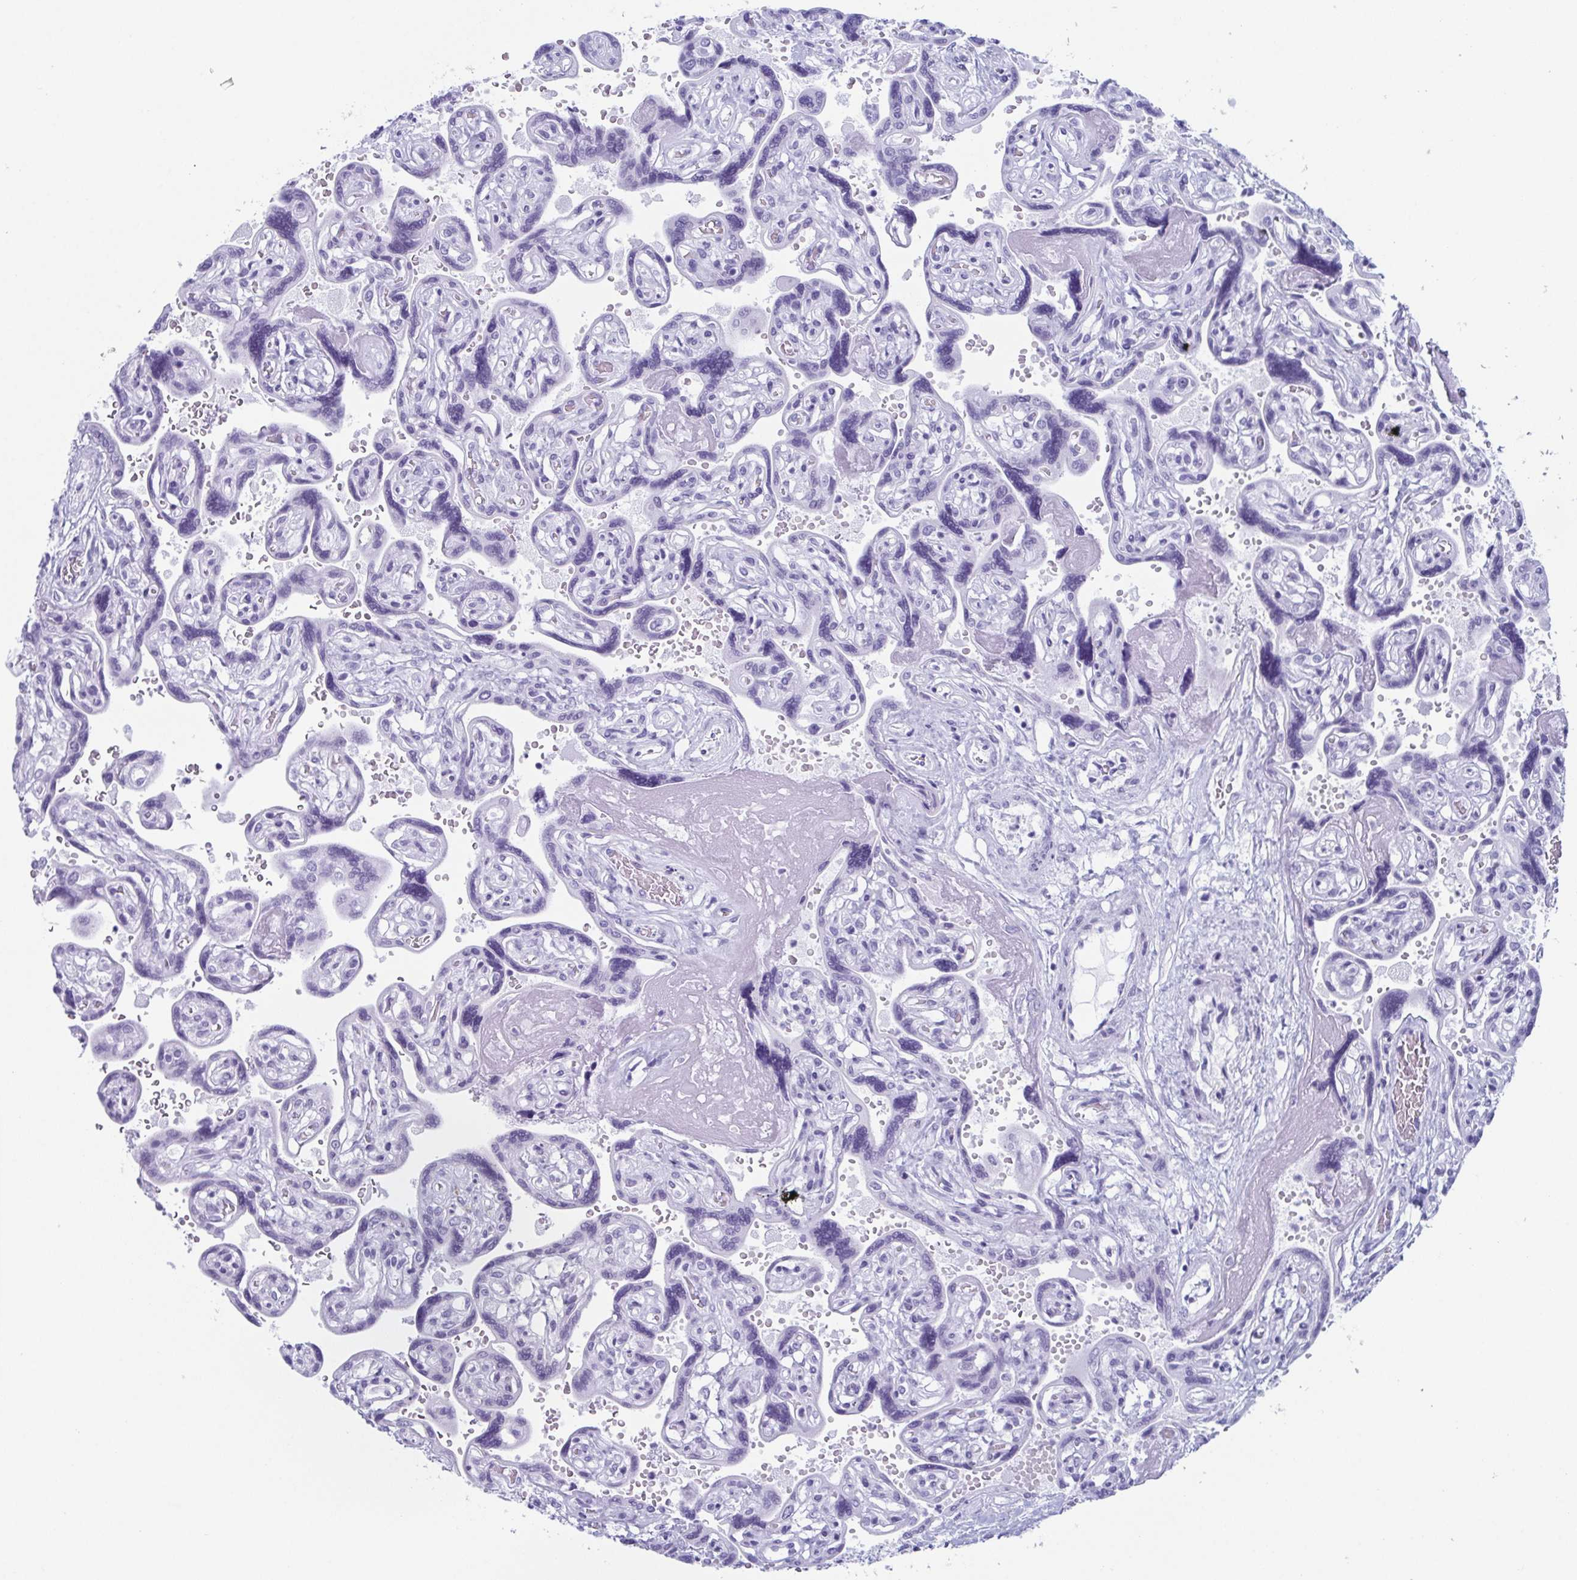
{"staining": {"intensity": "negative", "quantity": "none", "location": "none"}, "tissue": "placenta", "cell_type": "Decidual cells", "image_type": "normal", "snomed": [{"axis": "morphology", "description": "Normal tissue, NOS"}, {"axis": "topography", "description": "Placenta"}], "caption": "Decidual cells show no significant protein expression in benign placenta. (IHC, brightfield microscopy, high magnification).", "gene": "ZFP64", "patient": {"sex": "female", "age": 32}}